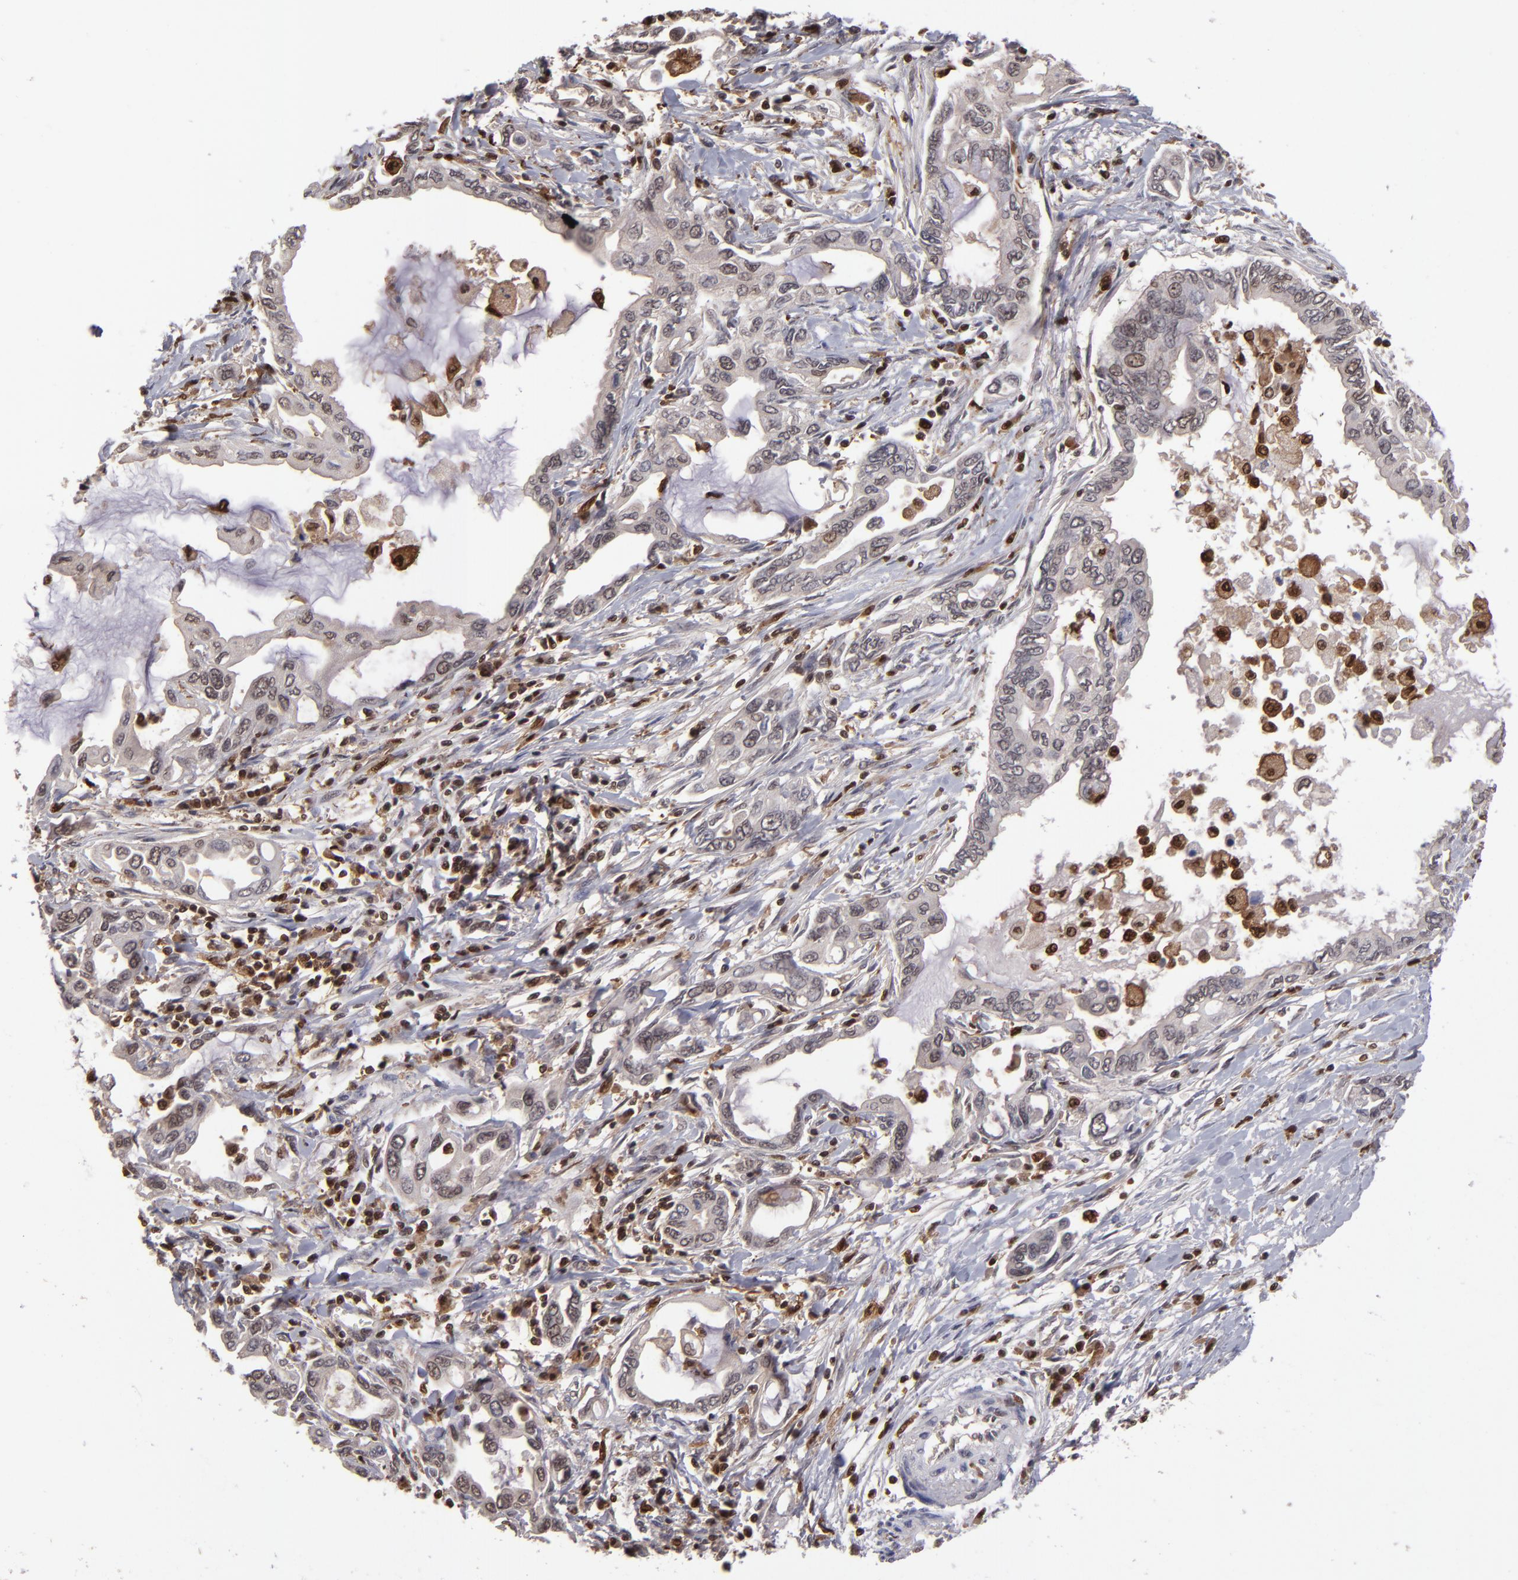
{"staining": {"intensity": "weak", "quantity": ">75%", "location": "cytoplasmic/membranous,nuclear"}, "tissue": "pancreatic cancer", "cell_type": "Tumor cells", "image_type": "cancer", "snomed": [{"axis": "morphology", "description": "Adenocarcinoma, NOS"}, {"axis": "topography", "description": "Pancreas"}], "caption": "DAB immunohistochemical staining of human pancreatic cancer (adenocarcinoma) exhibits weak cytoplasmic/membranous and nuclear protein positivity in approximately >75% of tumor cells.", "gene": "GRB2", "patient": {"sex": "female", "age": 57}}